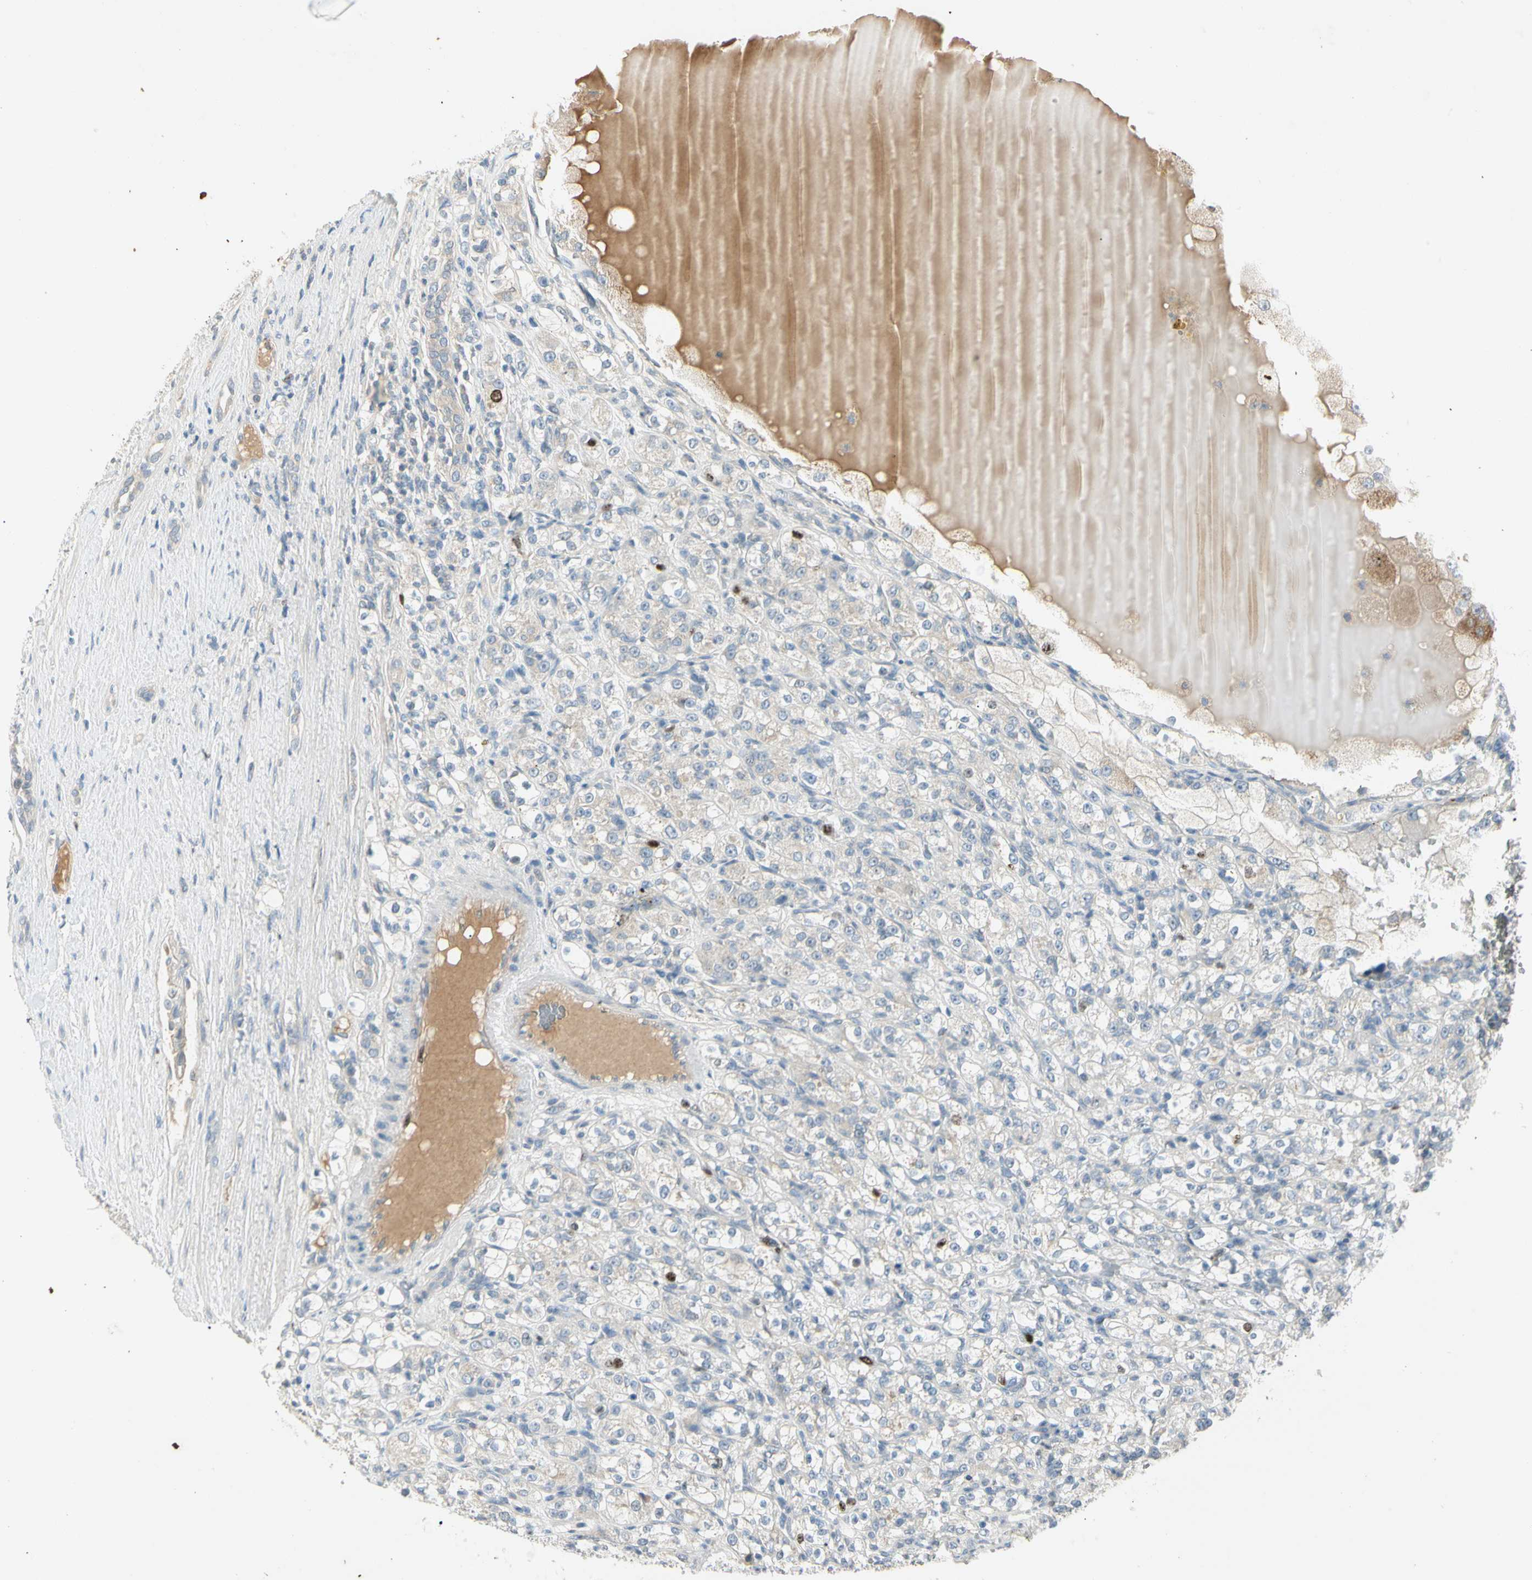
{"staining": {"intensity": "moderate", "quantity": "<25%", "location": "nuclear"}, "tissue": "renal cancer", "cell_type": "Tumor cells", "image_type": "cancer", "snomed": [{"axis": "morphology", "description": "Normal tissue, NOS"}, {"axis": "morphology", "description": "Adenocarcinoma, NOS"}, {"axis": "topography", "description": "Kidney"}], "caption": "Human renal adenocarcinoma stained with a protein marker shows moderate staining in tumor cells.", "gene": "PITX1", "patient": {"sex": "male", "age": 61}}